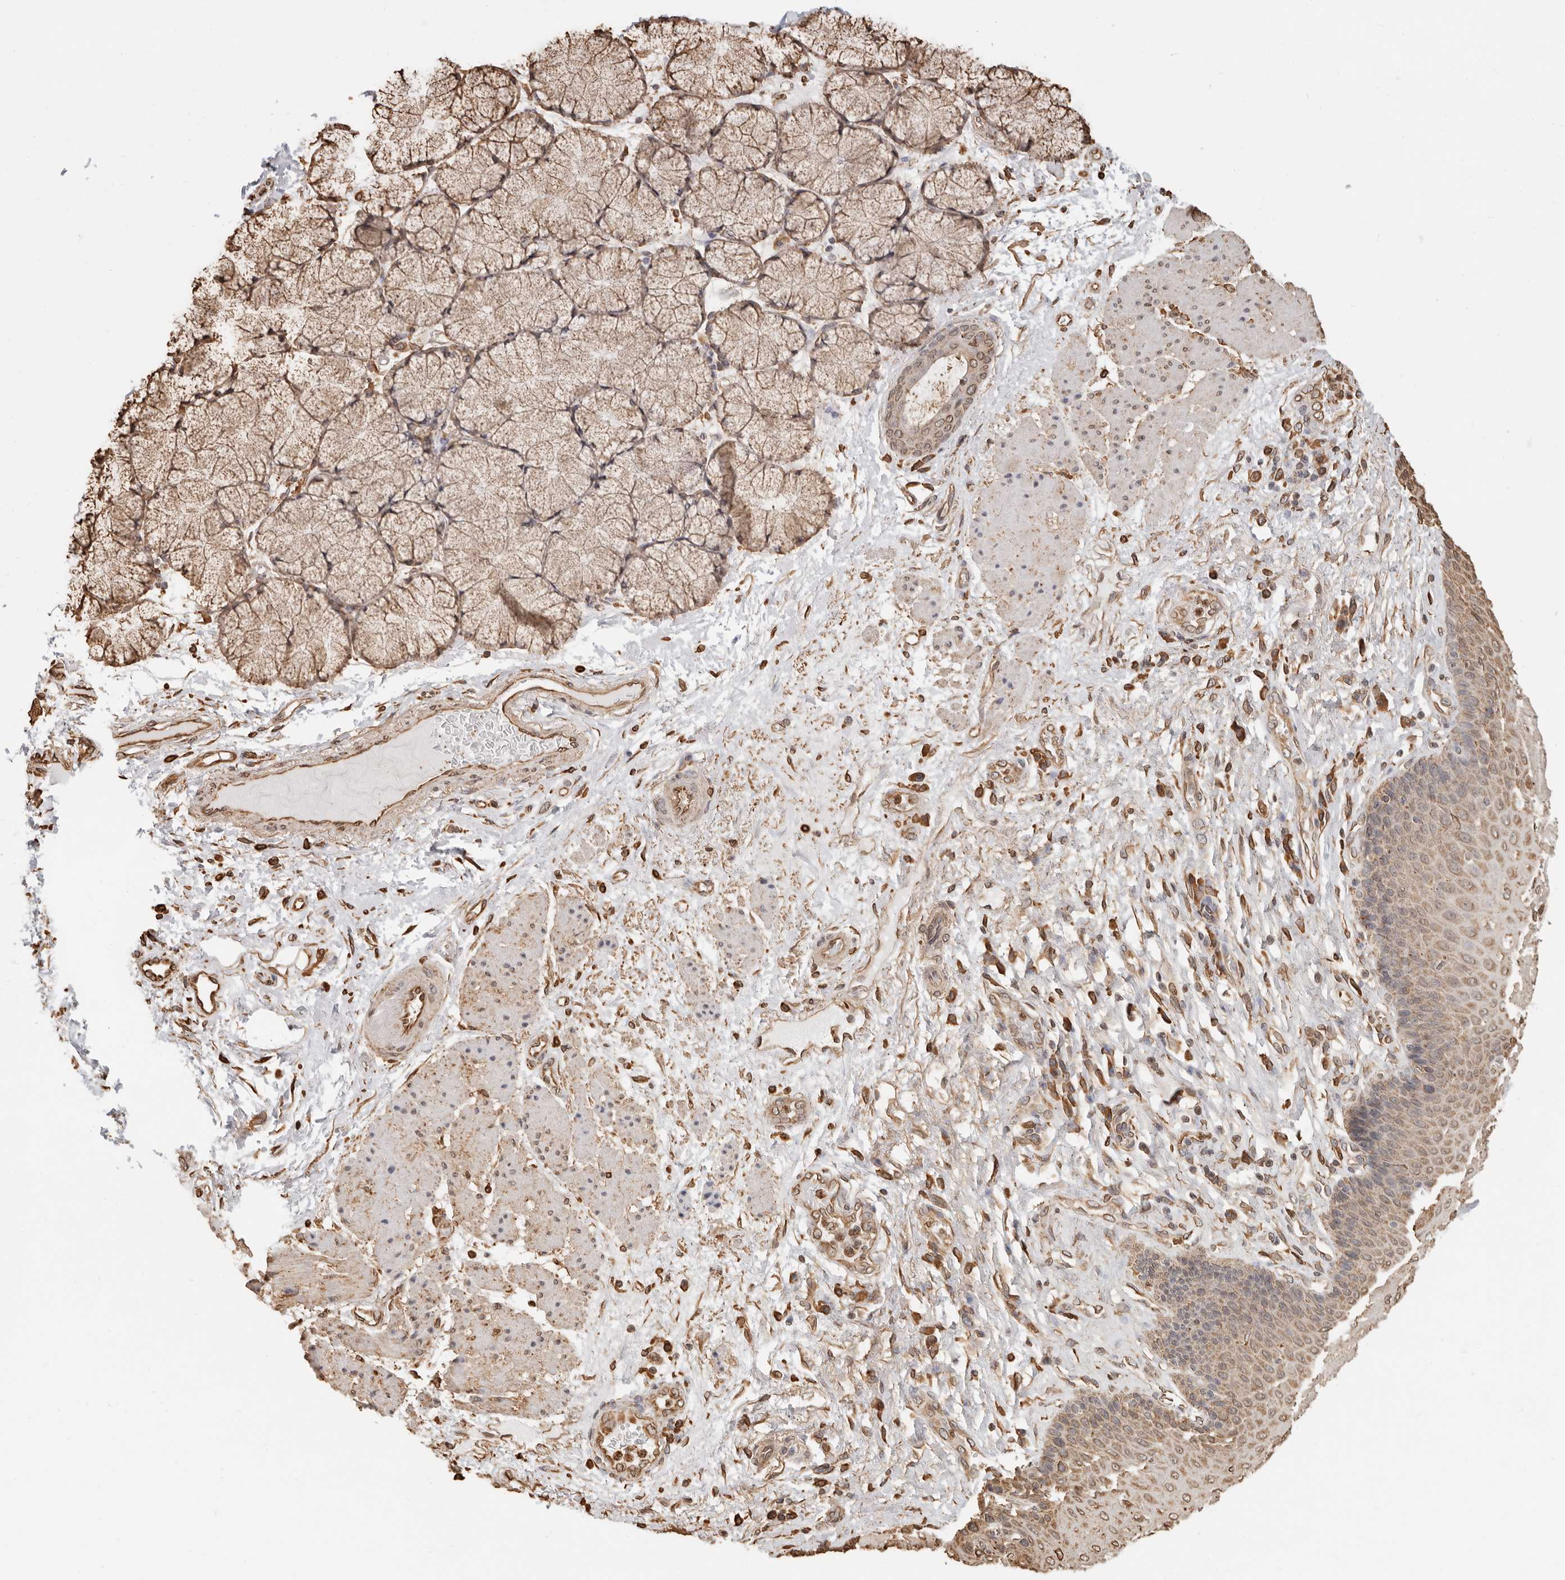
{"staining": {"intensity": "moderate", "quantity": ">75%", "location": "cytoplasmic/membranous,nuclear"}, "tissue": "esophagus", "cell_type": "Squamous epithelial cells", "image_type": "normal", "snomed": [{"axis": "morphology", "description": "Normal tissue, NOS"}, {"axis": "topography", "description": "Esophagus"}], "caption": "High-magnification brightfield microscopy of unremarkable esophagus stained with DAB (3,3'-diaminobenzidine) (brown) and counterstained with hematoxylin (blue). squamous epithelial cells exhibit moderate cytoplasmic/membranous,nuclear staining is present in approximately>75% of cells. (IHC, brightfield microscopy, high magnification).", "gene": "ARHGEF10L", "patient": {"sex": "male", "age": 54}}